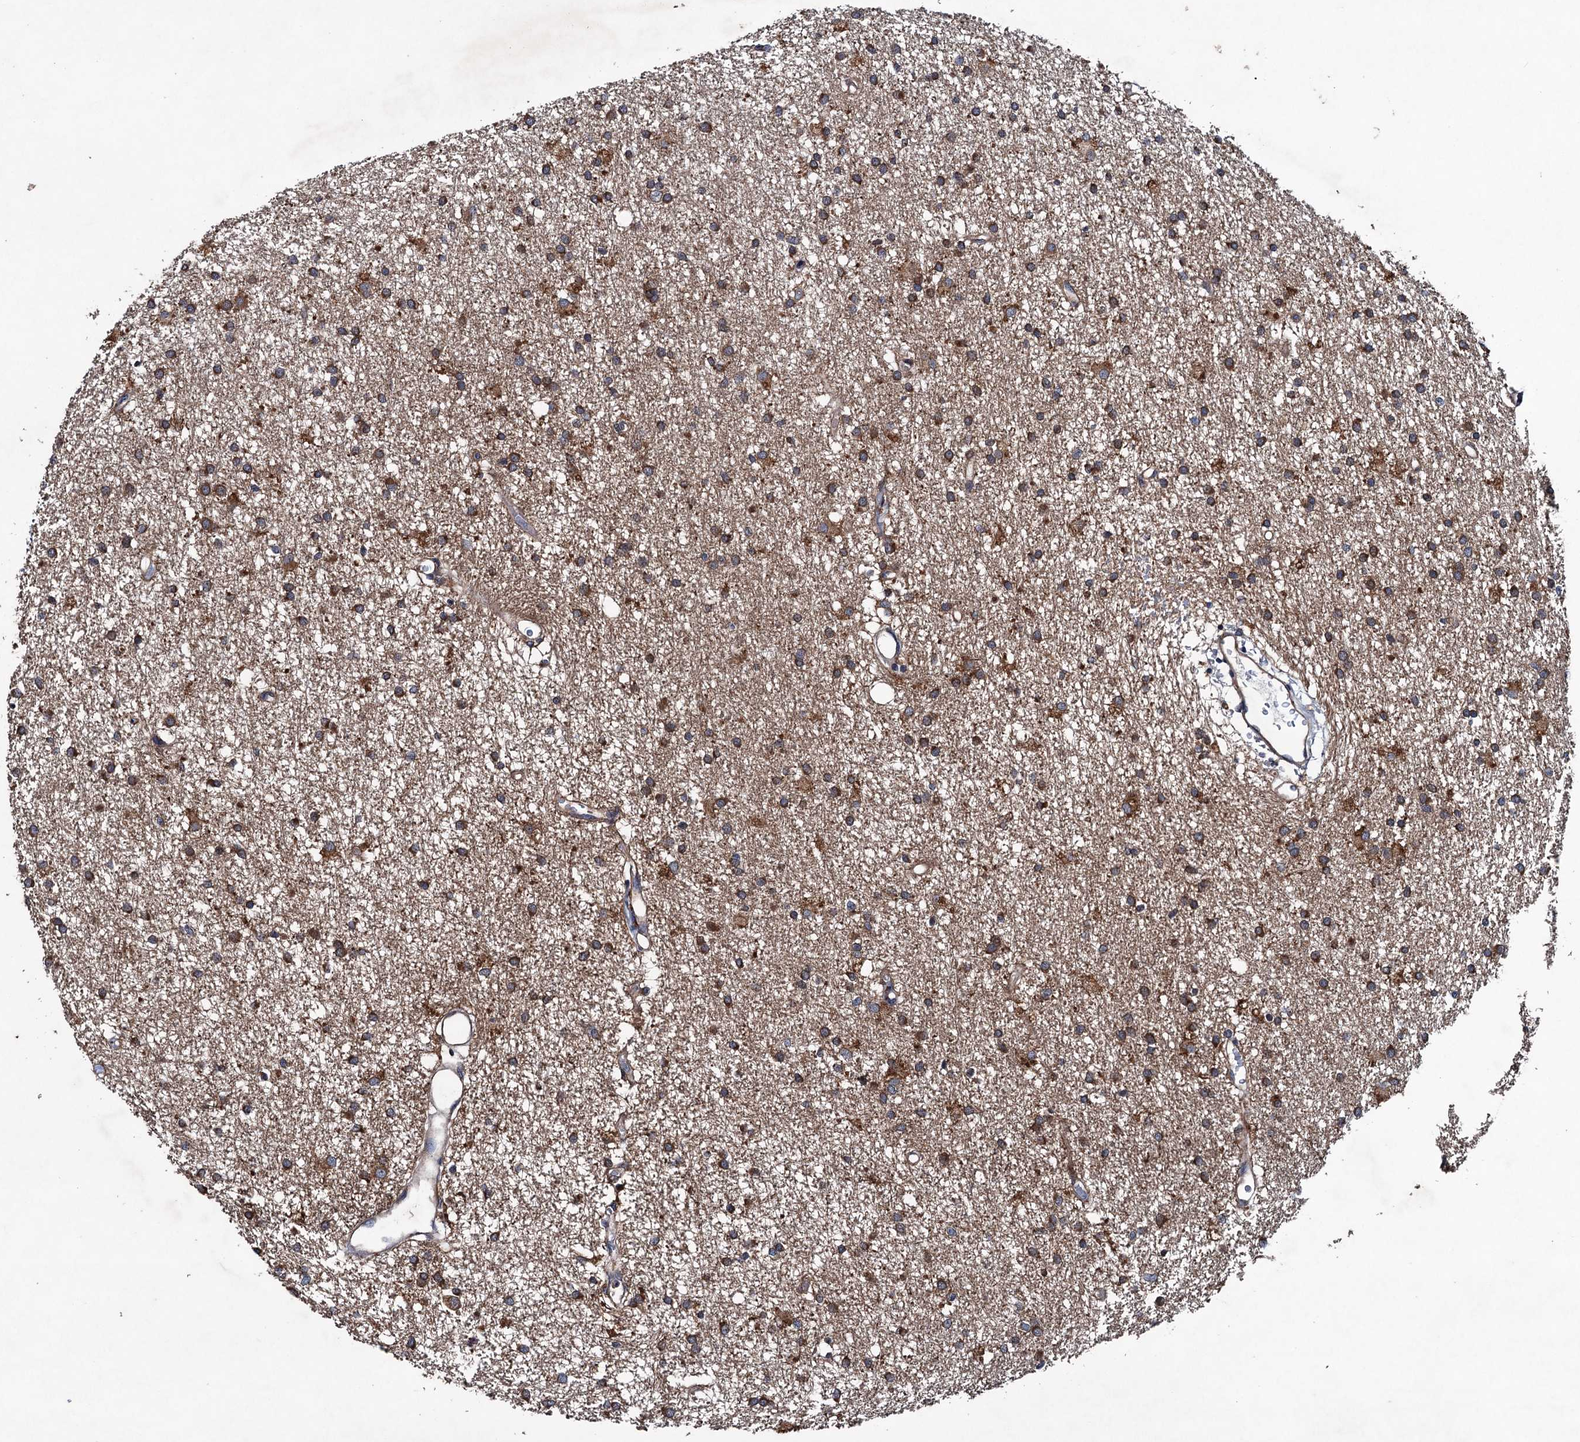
{"staining": {"intensity": "strong", "quantity": ">75%", "location": "cytoplasmic/membranous"}, "tissue": "glioma", "cell_type": "Tumor cells", "image_type": "cancer", "snomed": [{"axis": "morphology", "description": "Glioma, malignant, High grade"}, {"axis": "topography", "description": "Brain"}], "caption": "Immunohistochemical staining of human glioma exhibits strong cytoplasmic/membranous protein positivity in about >75% of tumor cells.", "gene": "BLTP3B", "patient": {"sex": "male", "age": 77}}